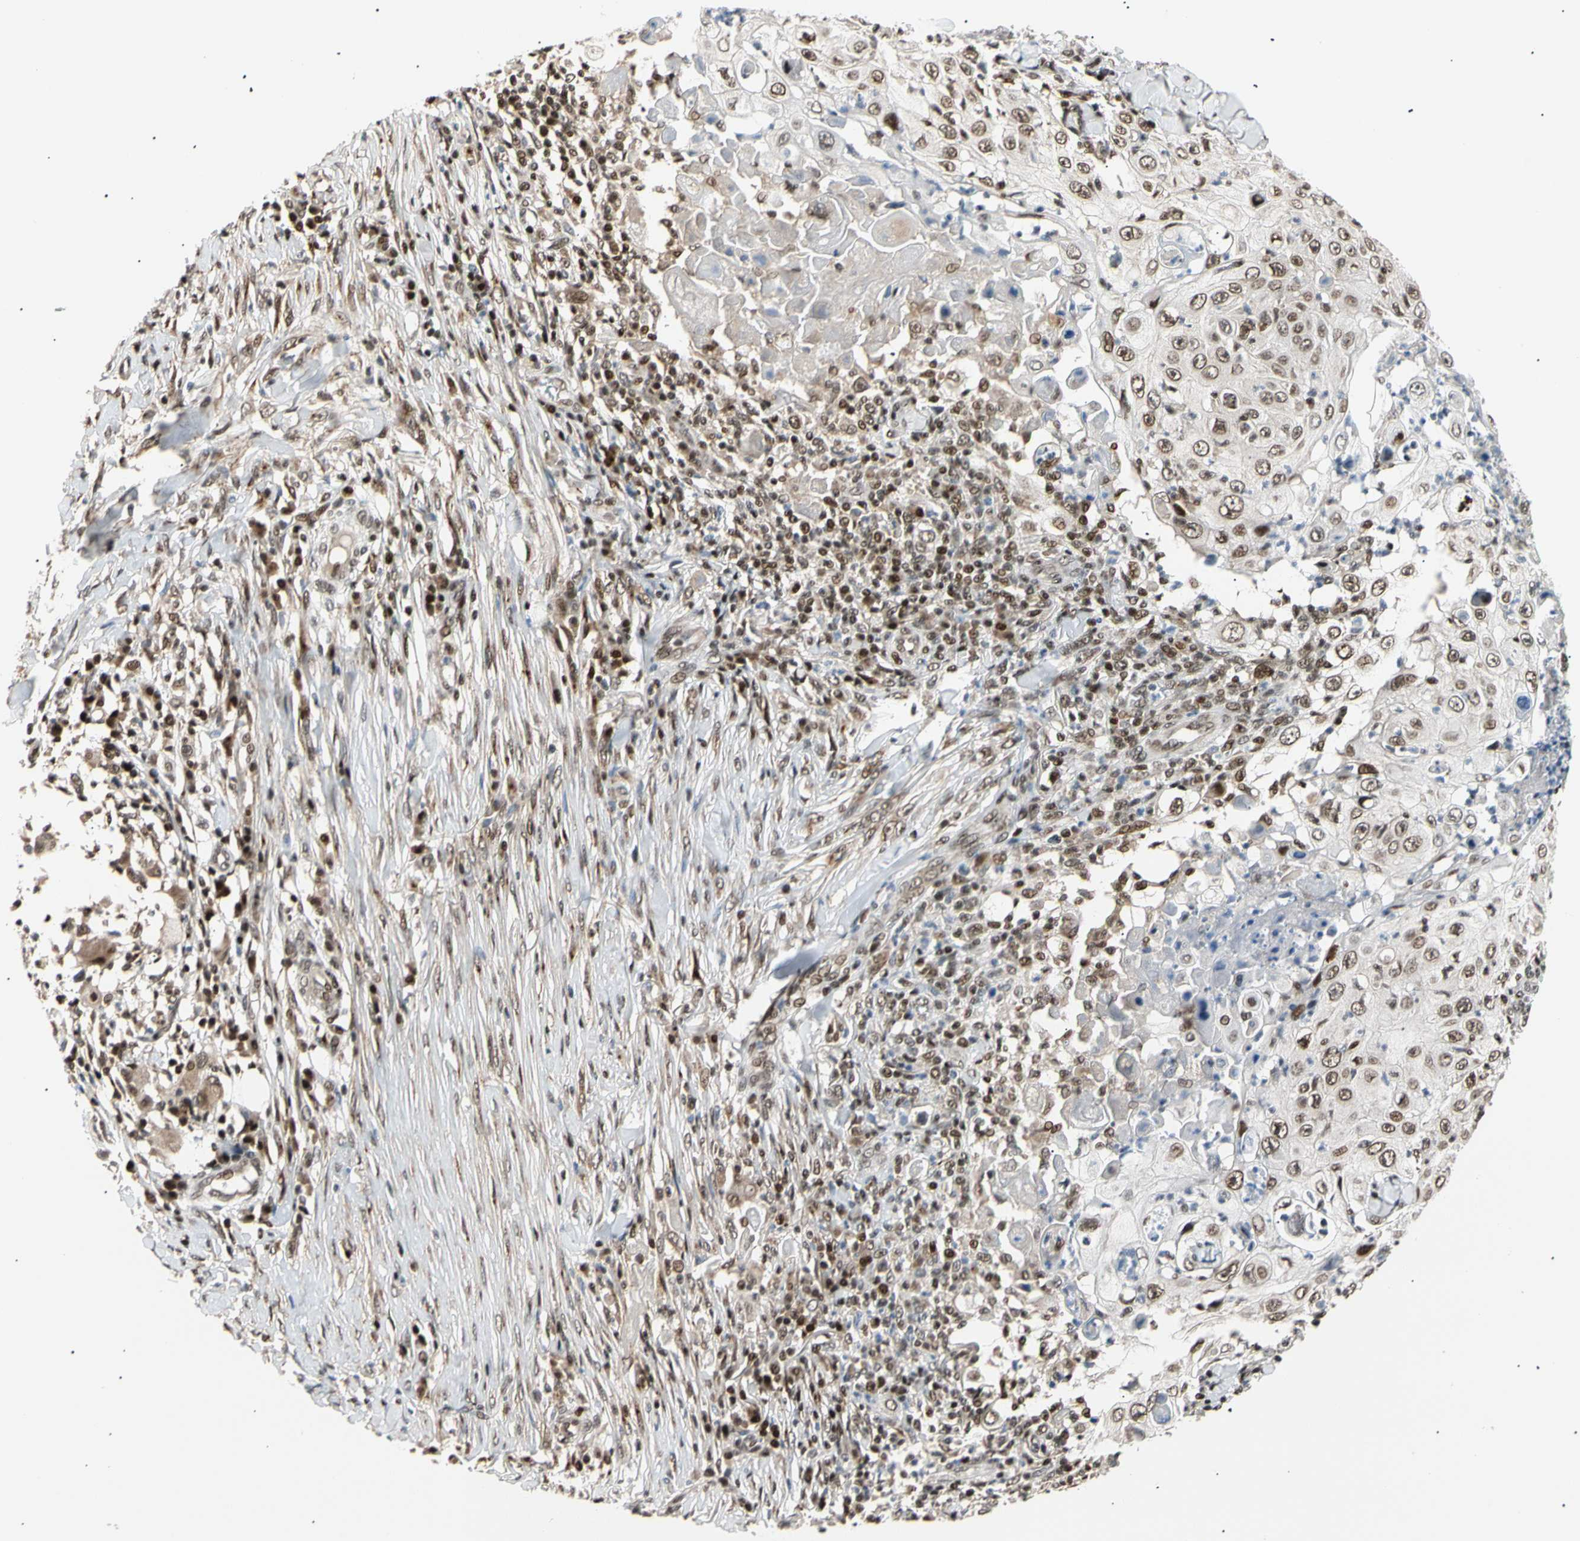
{"staining": {"intensity": "moderate", "quantity": ">75%", "location": "nuclear"}, "tissue": "skin cancer", "cell_type": "Tumor cells", "image_type": "cancer", "snomed": [{"axis": "morphology", "description": "Squamous cell carcinoma, NOS"}, {"axis": "topography", "description": "Skin"}], "caption": "Moderate nuclear positivity is appreciated in approximately >75% of tumor cells in skin cancer (squamous cell carcinoma).", "gene": "E2F1", "patient": {"sex": "male", "age": 86}}